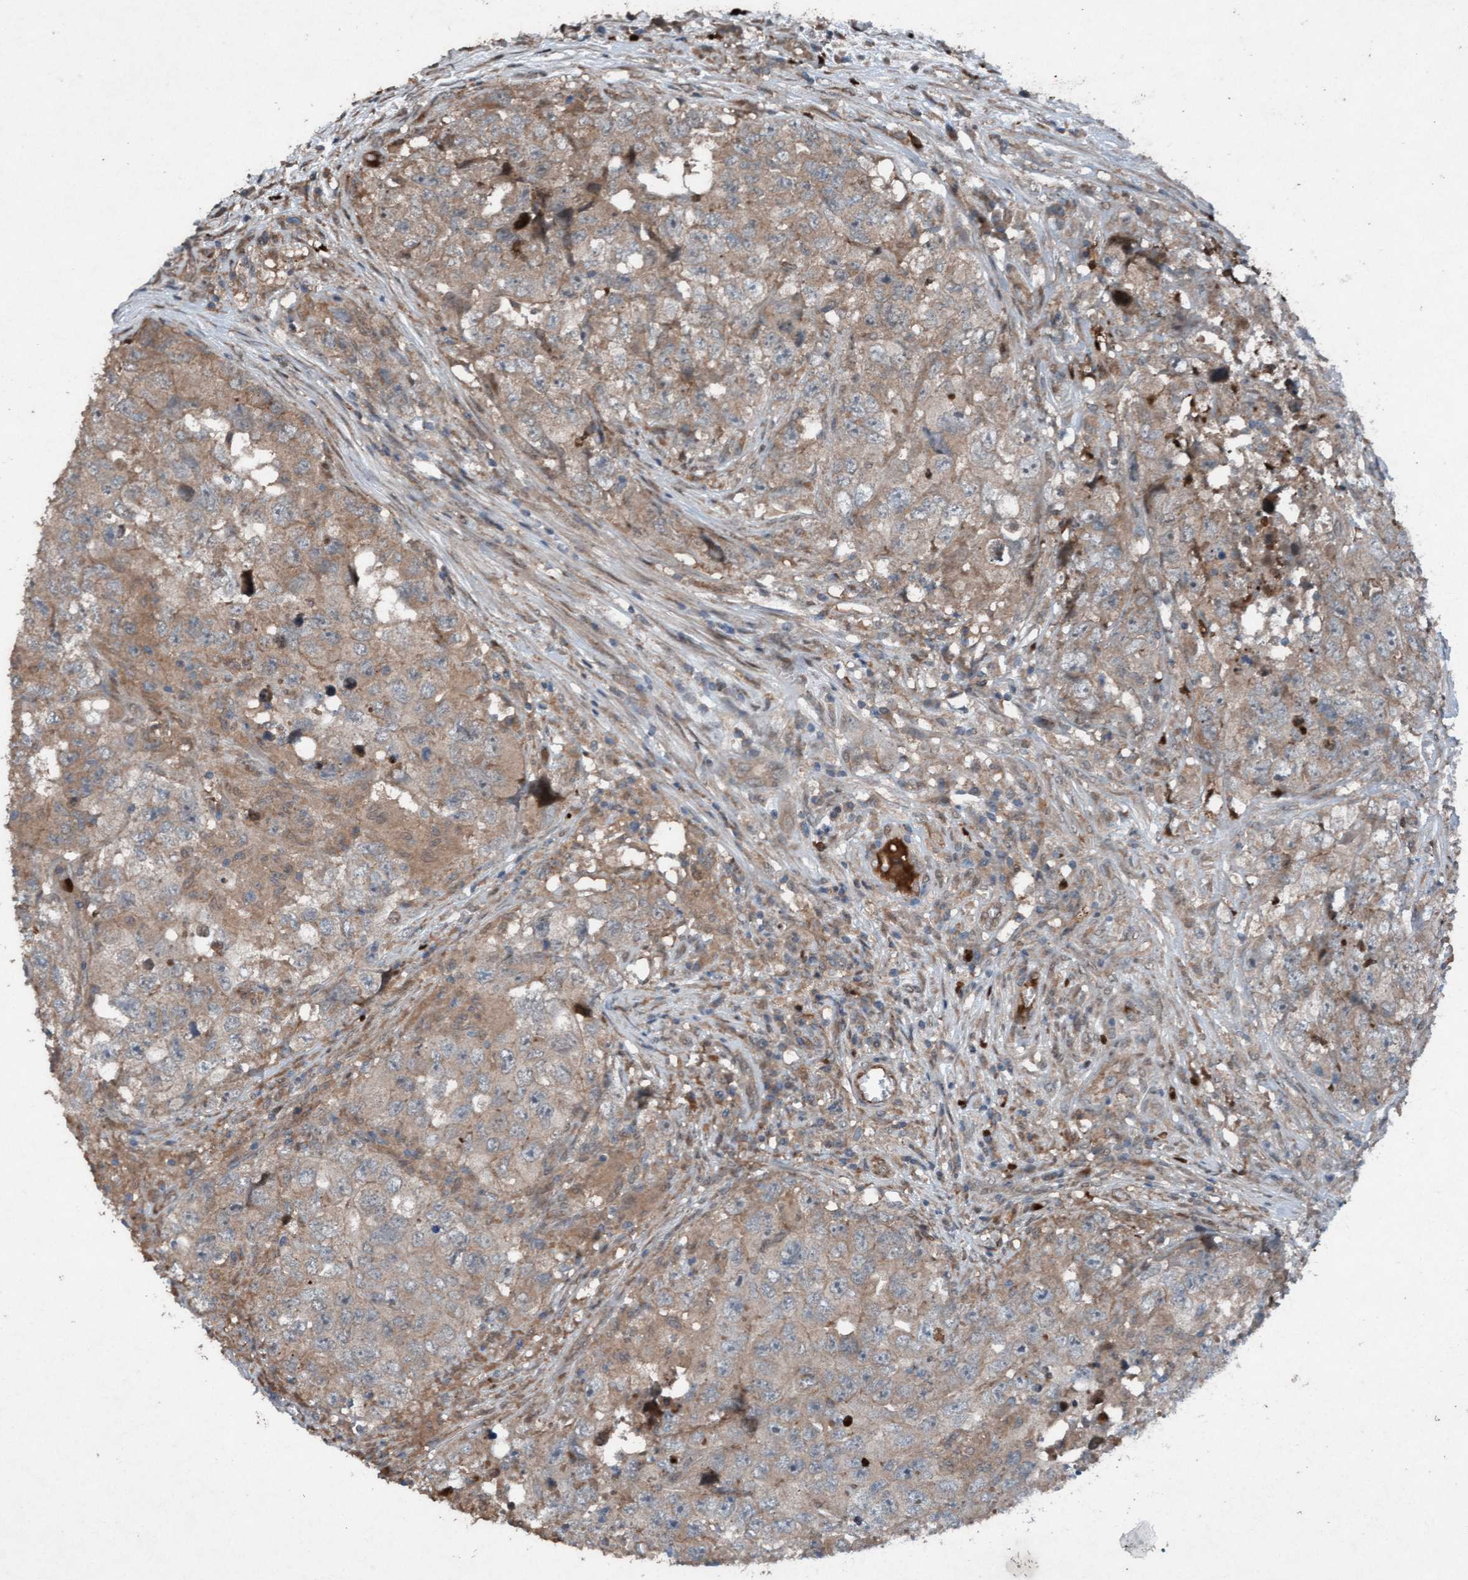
{"staining": {"intensity": "weak", "quantity": ">75%", "location": "cytoplasmic/membranous"}, "tissue": "testis cancer", "cell_type": "Tumor cells", "image_type": "cancer", "snomed": [{"axis": "morphology", "description": "Seminoma, NOS"}, {"axis": "morphology", "description": "Carcinoma, Embryonal, NOS"}, {"axis": "topography", "description": "Testis"}], "caption": "Immunohistochemistry micrograph of human testis cancer stained for a protein (brown), which exhibits low levels of weak cytoplasmic/membranous staining in approximately >75% of tumor cells.", "gene": "PLXNB2", "patient": {"sex": "male", "age": 43}}